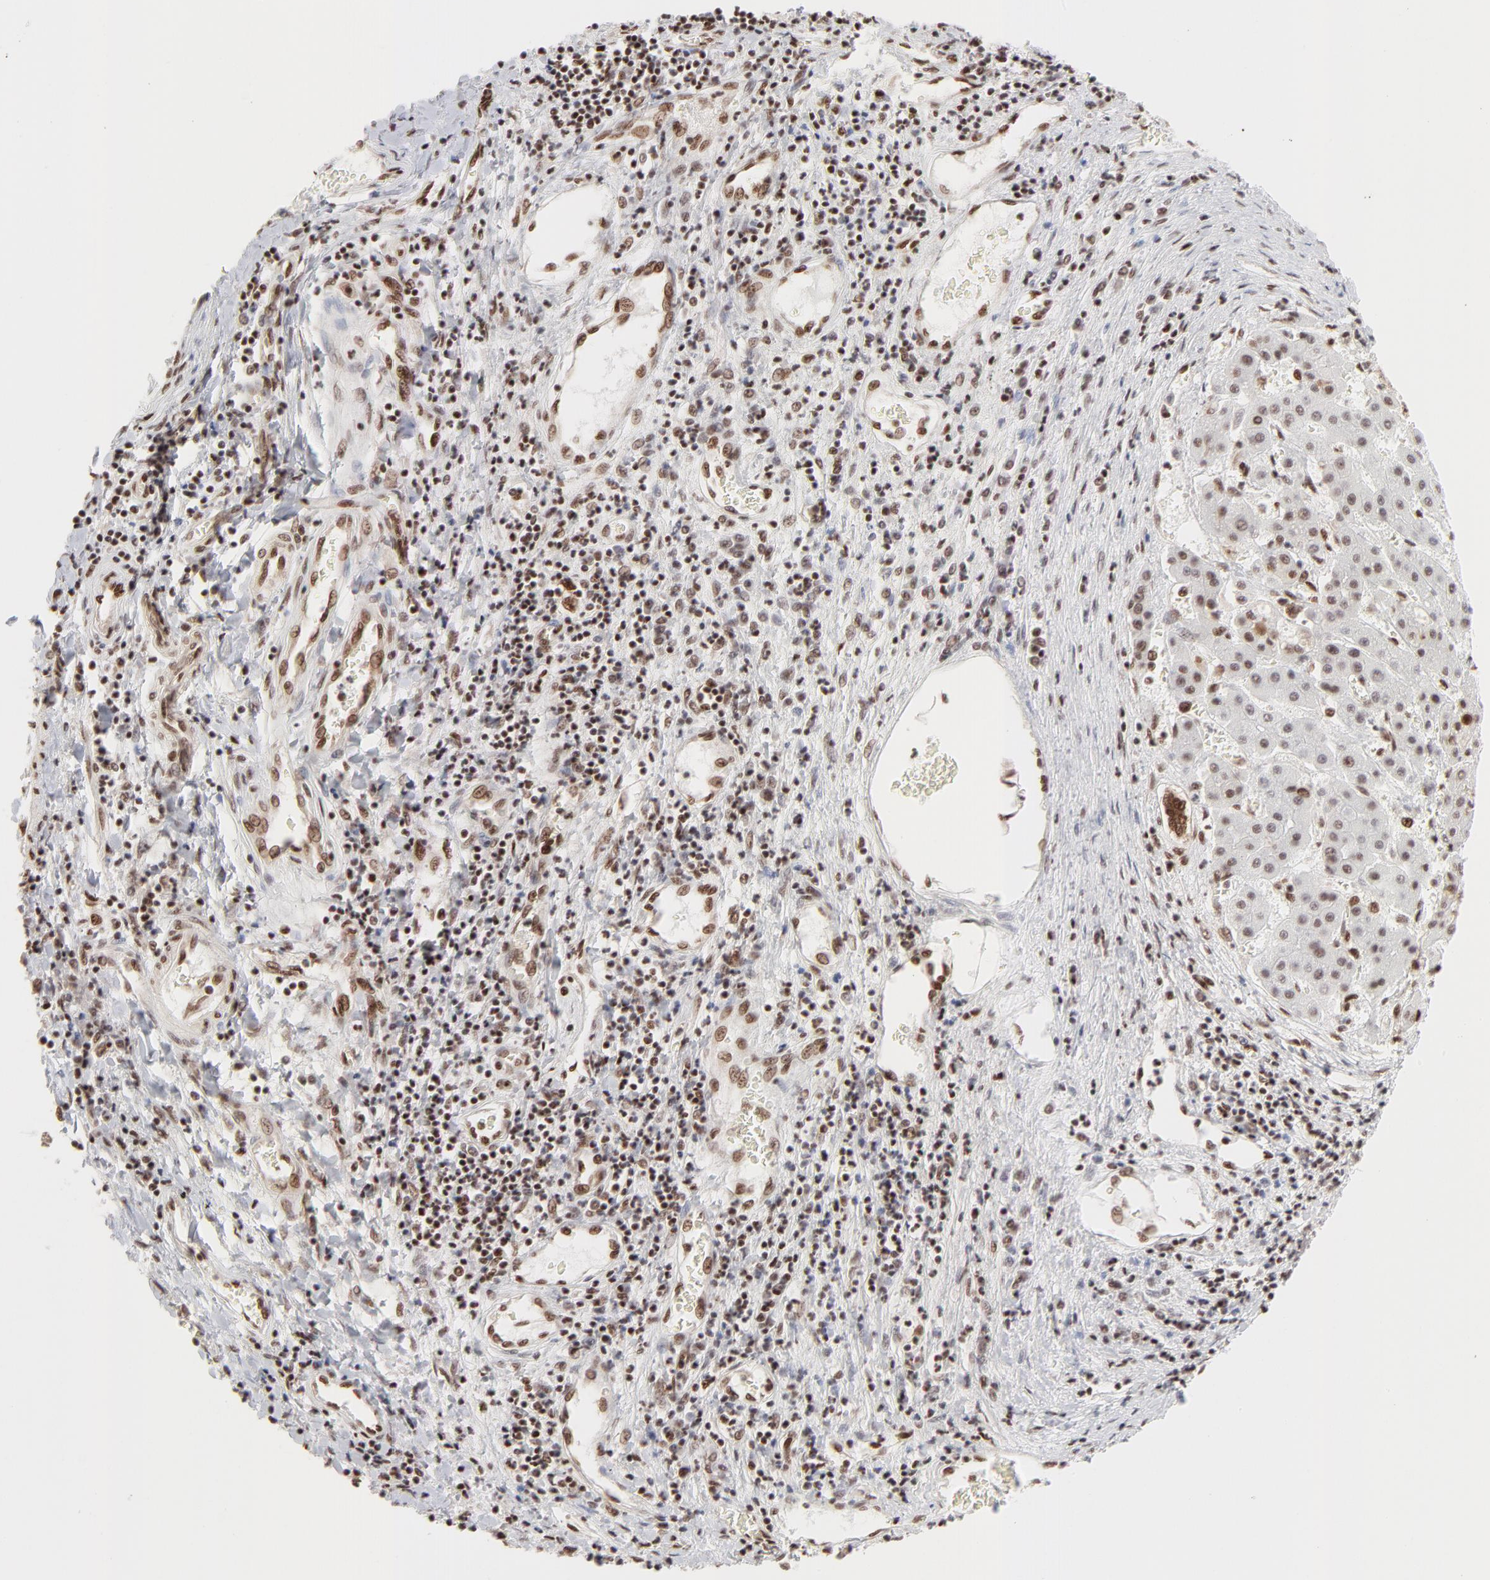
{"staining": {"intensity": "moderate", "quantity": "25%-75%", "location": "nuclear"}, "tissue": "liver cancer", "cell_type": "Tumor cells", "image_type": "cancer", "snomed": [{"axis": "morphology", "description": "Carcinoma, Hepatocellular, NOS"}, {"axis": "topography", "description": "Liver"}], "caption": "Immunohistochemical staining of human liver hepatocellular carcinoma shows moderate nuclear protein staining in about 25%-75% of tumor cells.", "gene": "TARDBP", "patient": {"sex": "male", "age": 24}}